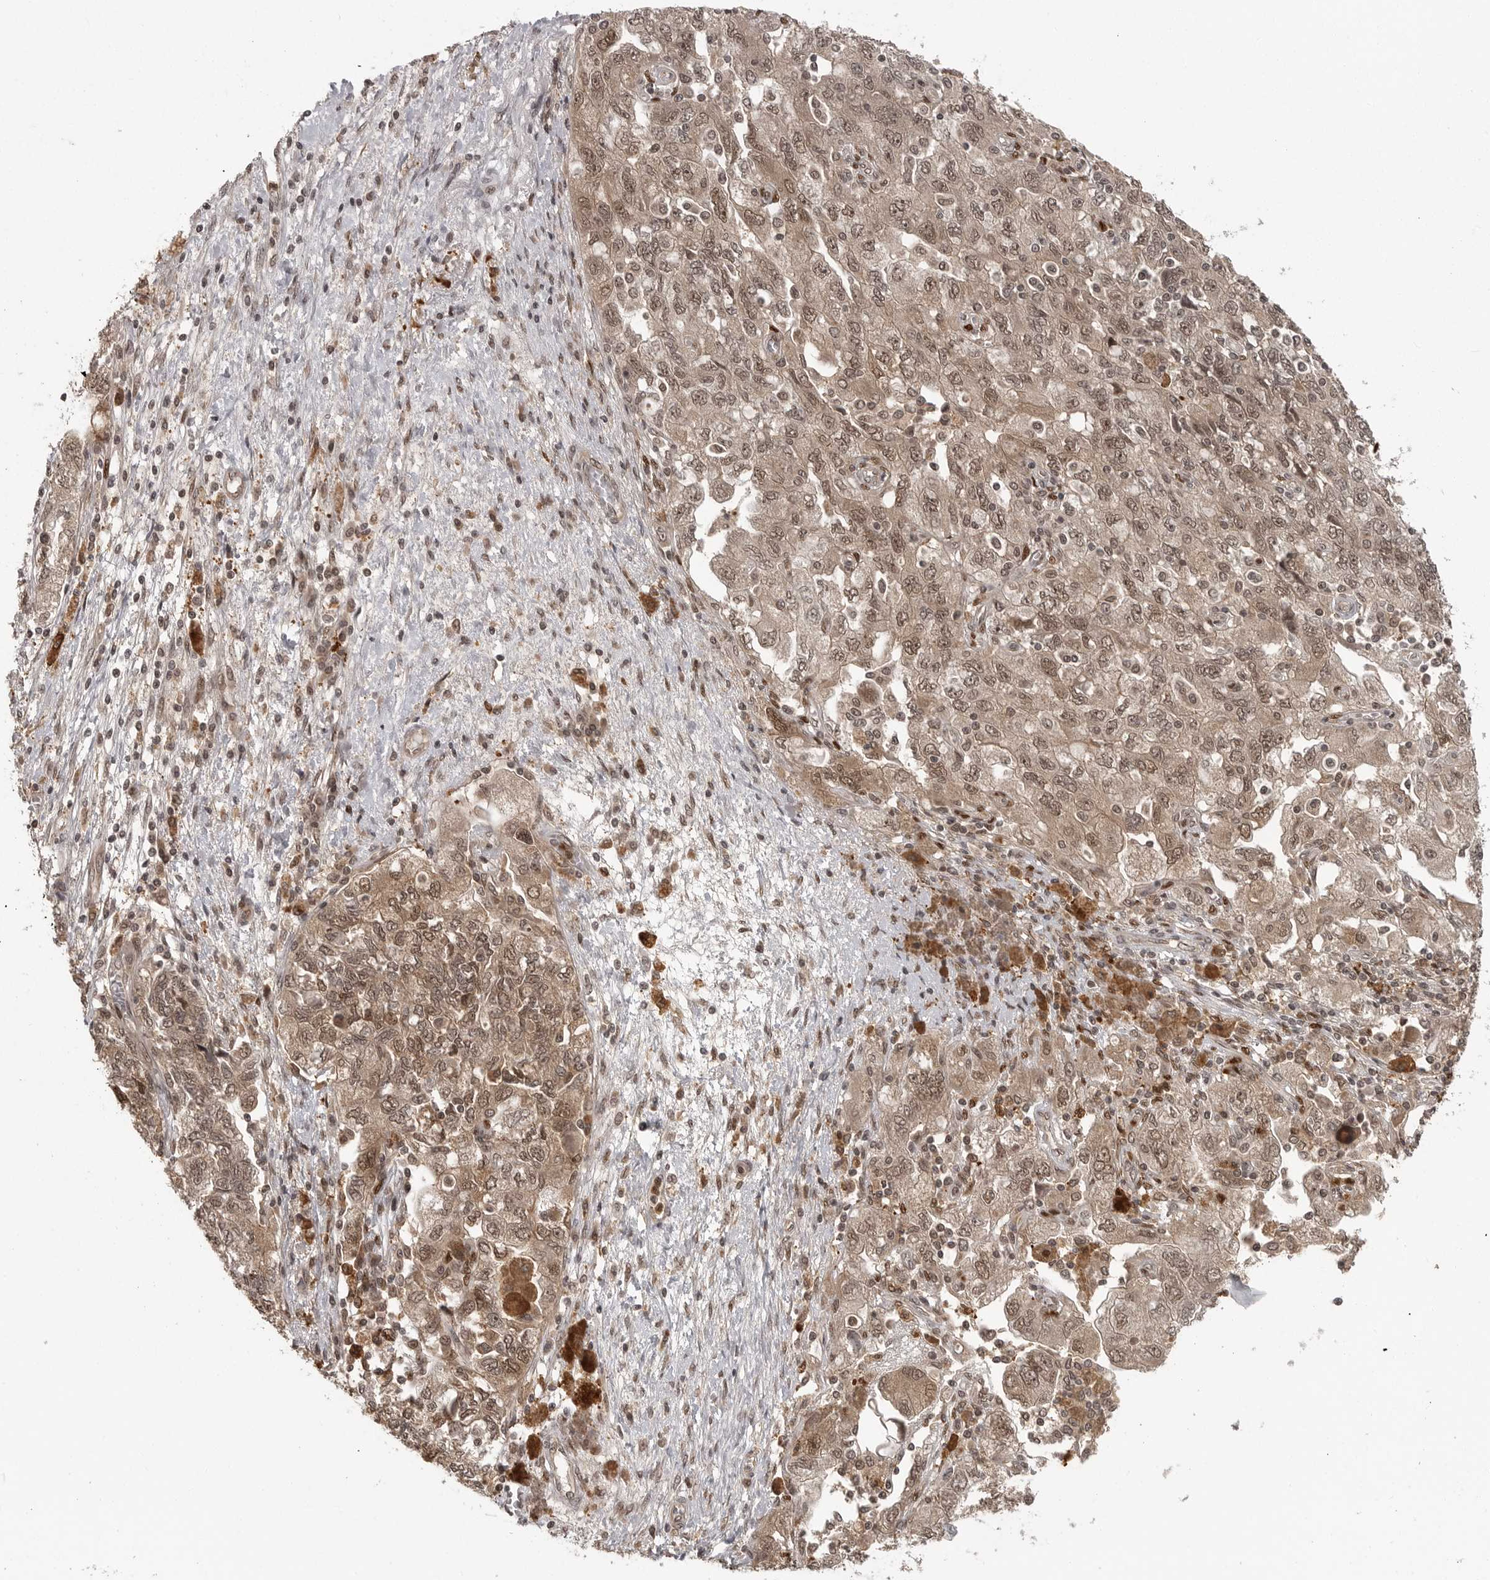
{"staining": {"intensity": "moderate", "quantity": ">75%", "location": "cytoplasmic/membranous,nuclear"}, "tissue": "ovarian cancer", "cell_type": "Tumor cells", "image_type": "cancer", "snomed": [{"axis": "morphology", "description": "Carcinoma, NOS"}, {"axis": "morphology", "description": "Cystadenocarcinoma, serous, NOS"}, {"axis": "topography", "description": "Ovary"}], "caption": "The histopathology image shows immunohistochemical staining of ovarian cancer. There is moderate cytoplasmic/membranous and nuclear positivity is identified in approximately >75% of tumor cells. (IHC, brightfield microscopy, high magnification).", "gene": "PEG3", "patient": {"sex": "female", "age": 69}}